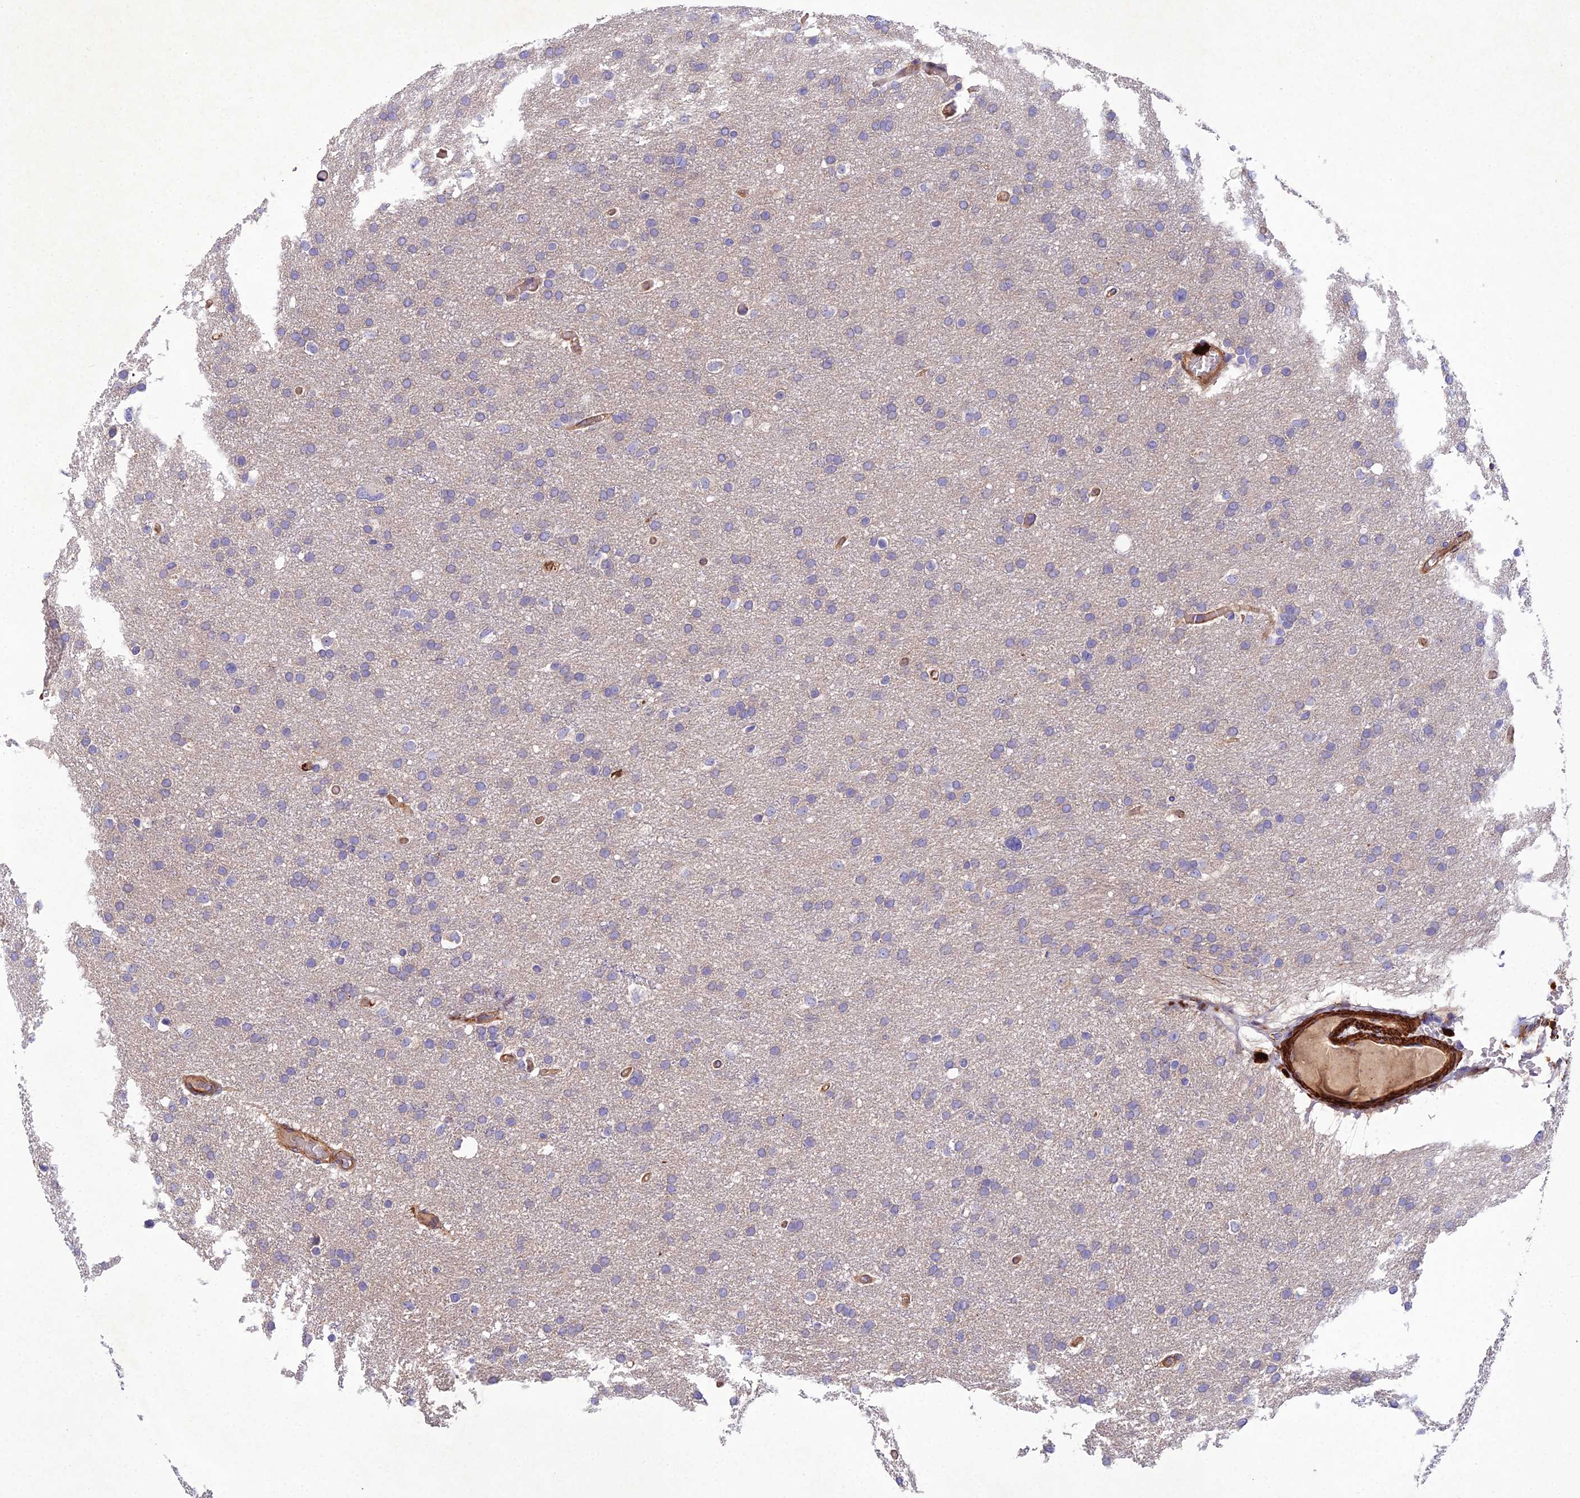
{"staining": {"intensity": "negative", "quantity": "none", "location": "none"}, "tissue": "glioma", "cell_type": "Tumor cells", "image_type": "cancer", "snomed": [{"axis": "morphology", "description": "Glioma, malignant, High grade"}, {"axis": "topography", "description": "Cerebral cortex"}], "caption": "Immunohistochemical staining of human glioma reveals no significant expression in tumor cells.", "gene": "RALGAPA2", "patient": {"sex": "female", "age": 36}}